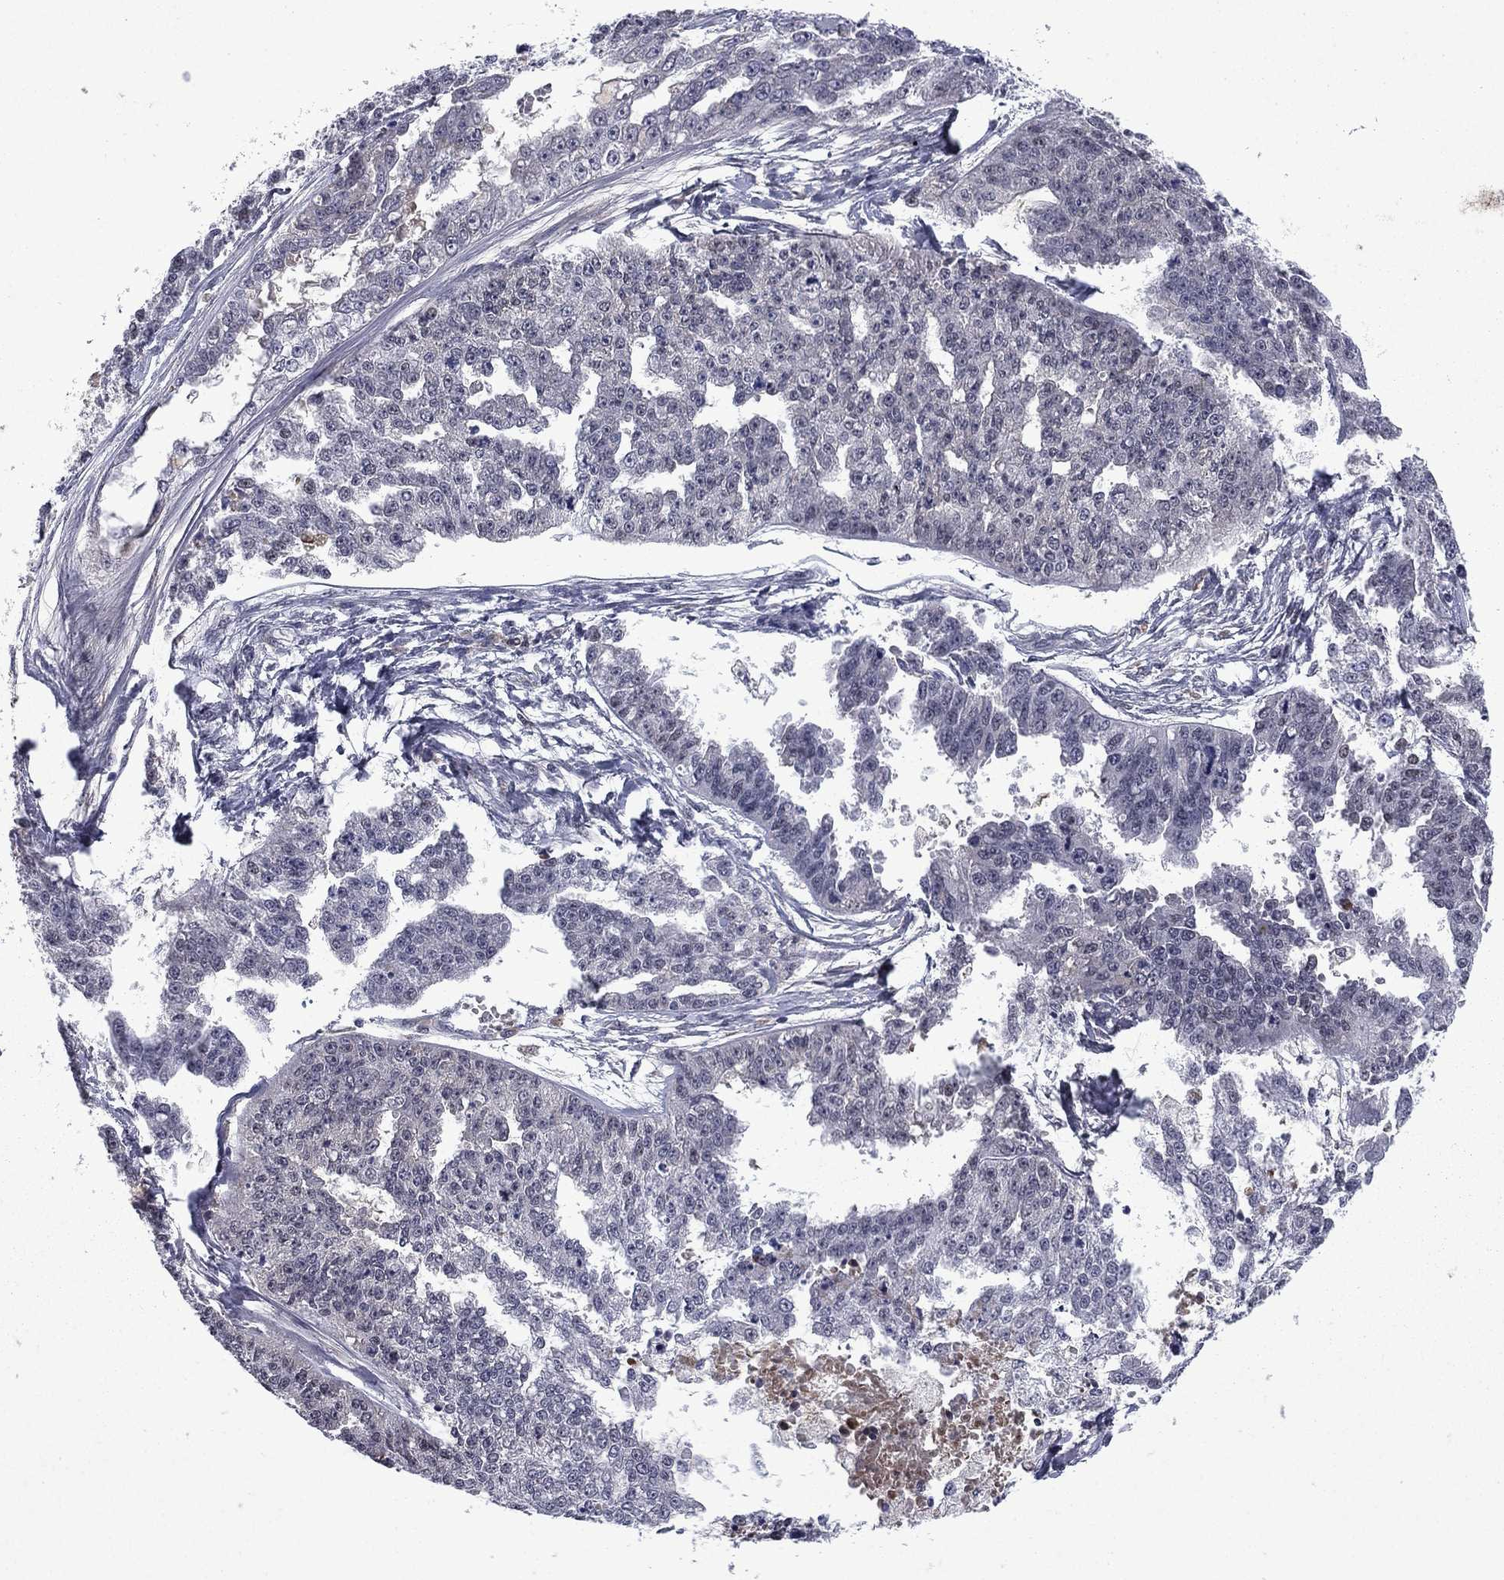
{"staining": {"intensity": "negative", "quantity": "none", "location": "none"}, "tissue": "ovarian cancer", "cell_type": "Tumor cells", "image_type": "cancer", "snomed": [{"axis": "morphology", "description": "Cystadenocarcinoma, serous, NOS"}, {"axis": "topography", "description": "Ovary"}], "caption": "DAB immunohistochemical staining of human ovarian serous cystadenocarcinoma reveals no significant positivity in tumor cells.", "gene": "ECM1", "patient": {"sex": "female", "age": 58}}